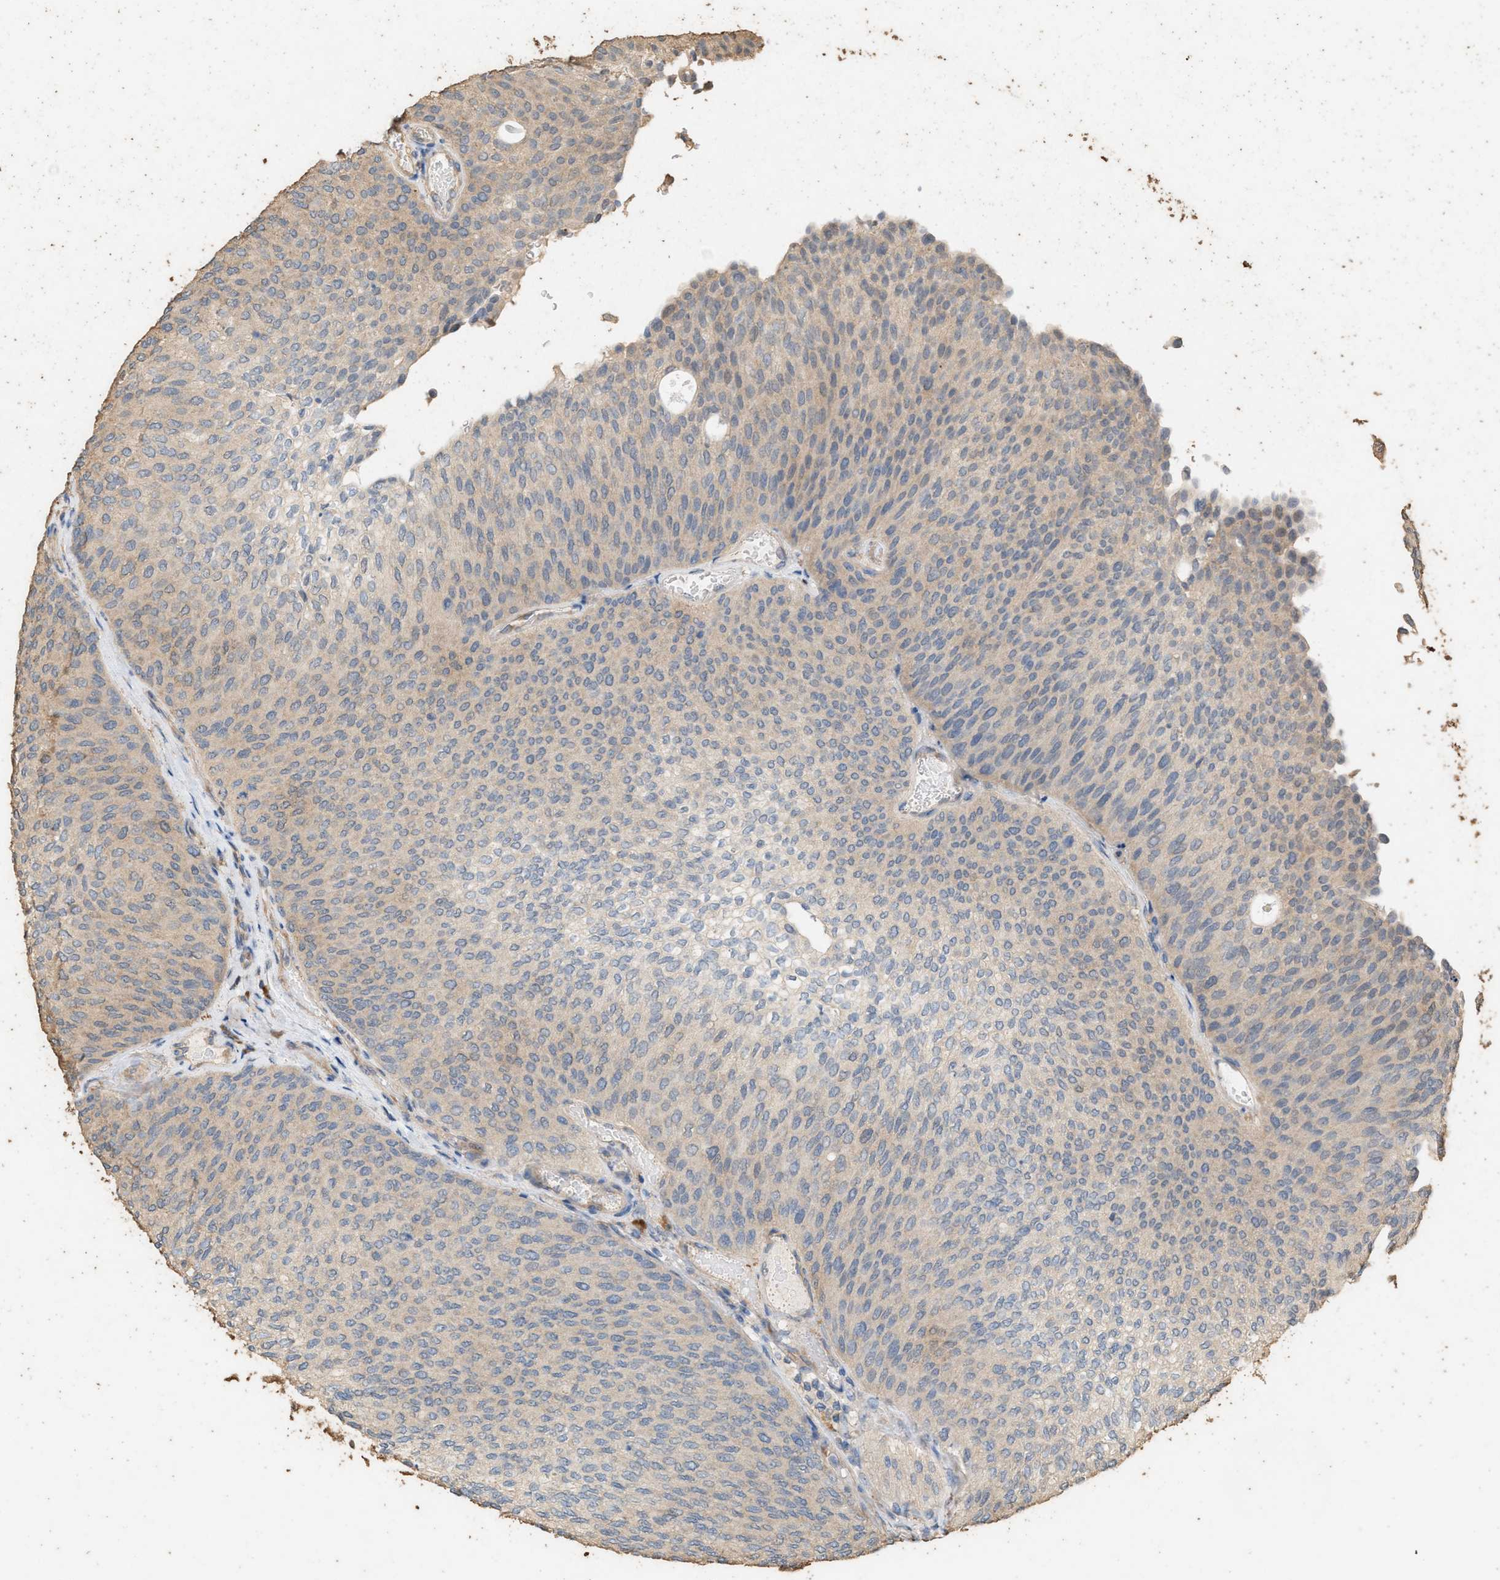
{"staining": {"intensity": "weak", "quantity": "<25%", "location": "cytoplasmic/membranous"}, "tissue": "urothelial cancer", "cell_type": "Tumor cells", "image_type": "cancer", "snomed": [{"axis": "morphology", "description": "Urothelial carcinoma, Low grade"}, {"axis": "topography", "description": "Urinary bladder"}], "caption": "Micrograph shows no protein expression in tumor cells of urothelial cancer tissue.", "gene": "DCAF7", "patient": {"sex": "female", "age": 79}}